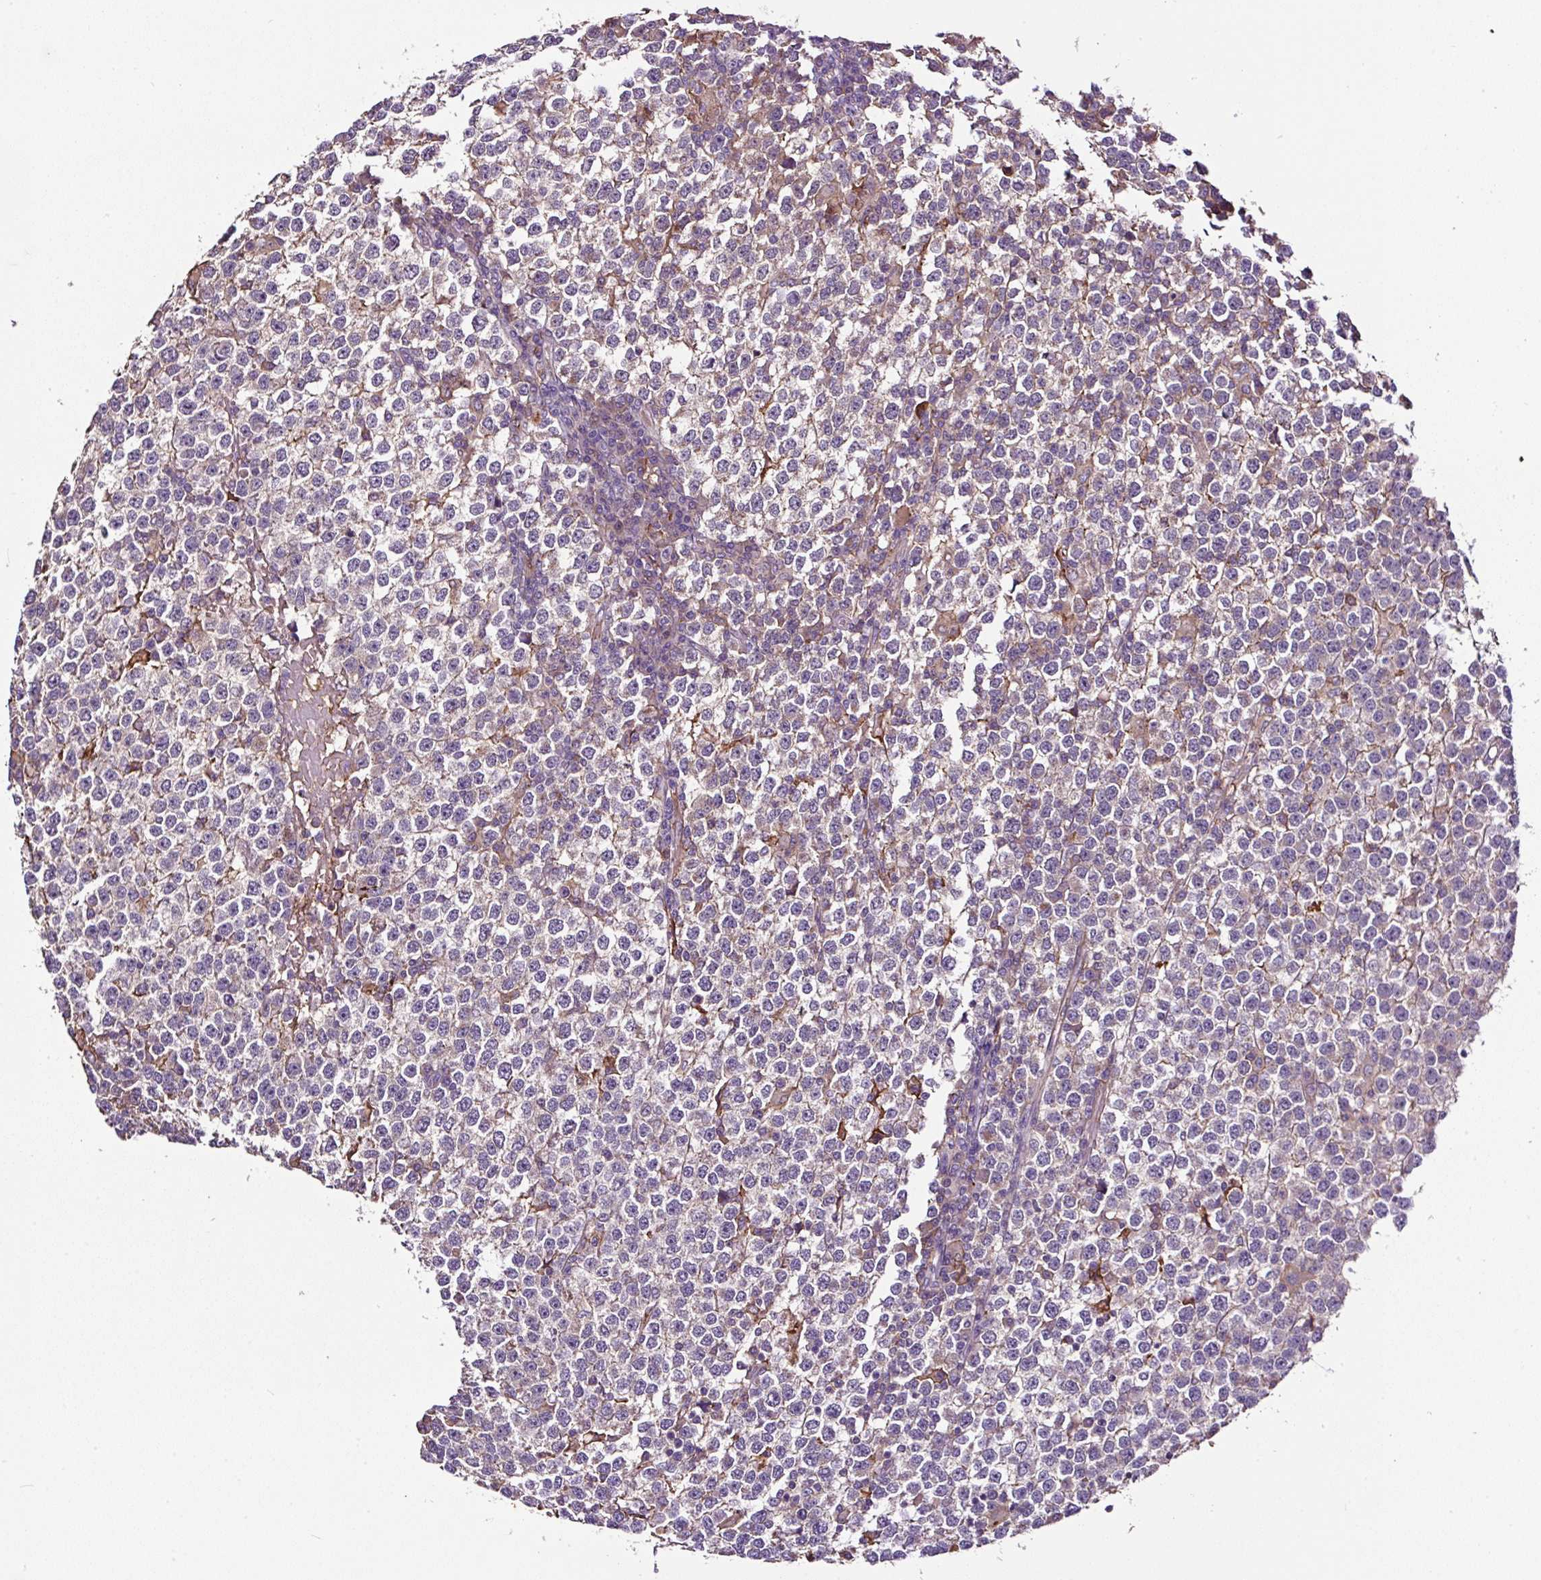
{"staining": {"intensity": "negative", "quantity": "none", "location": "none"}, "tissue": "testis cancer", "cell_type": "Tumor cells", "image_type": "cancer", "snomed": [{"axis": "morphology", "description": "Seminoma, NOS"}, {"axis": "topography", "description": "Testis"}], "caption": "Human testis seminoma stained for a protein using IHC exhibits no positivity in tumor cells.", "gene": "LRRC24", "patient": {"sex": "male", "age": 65}}